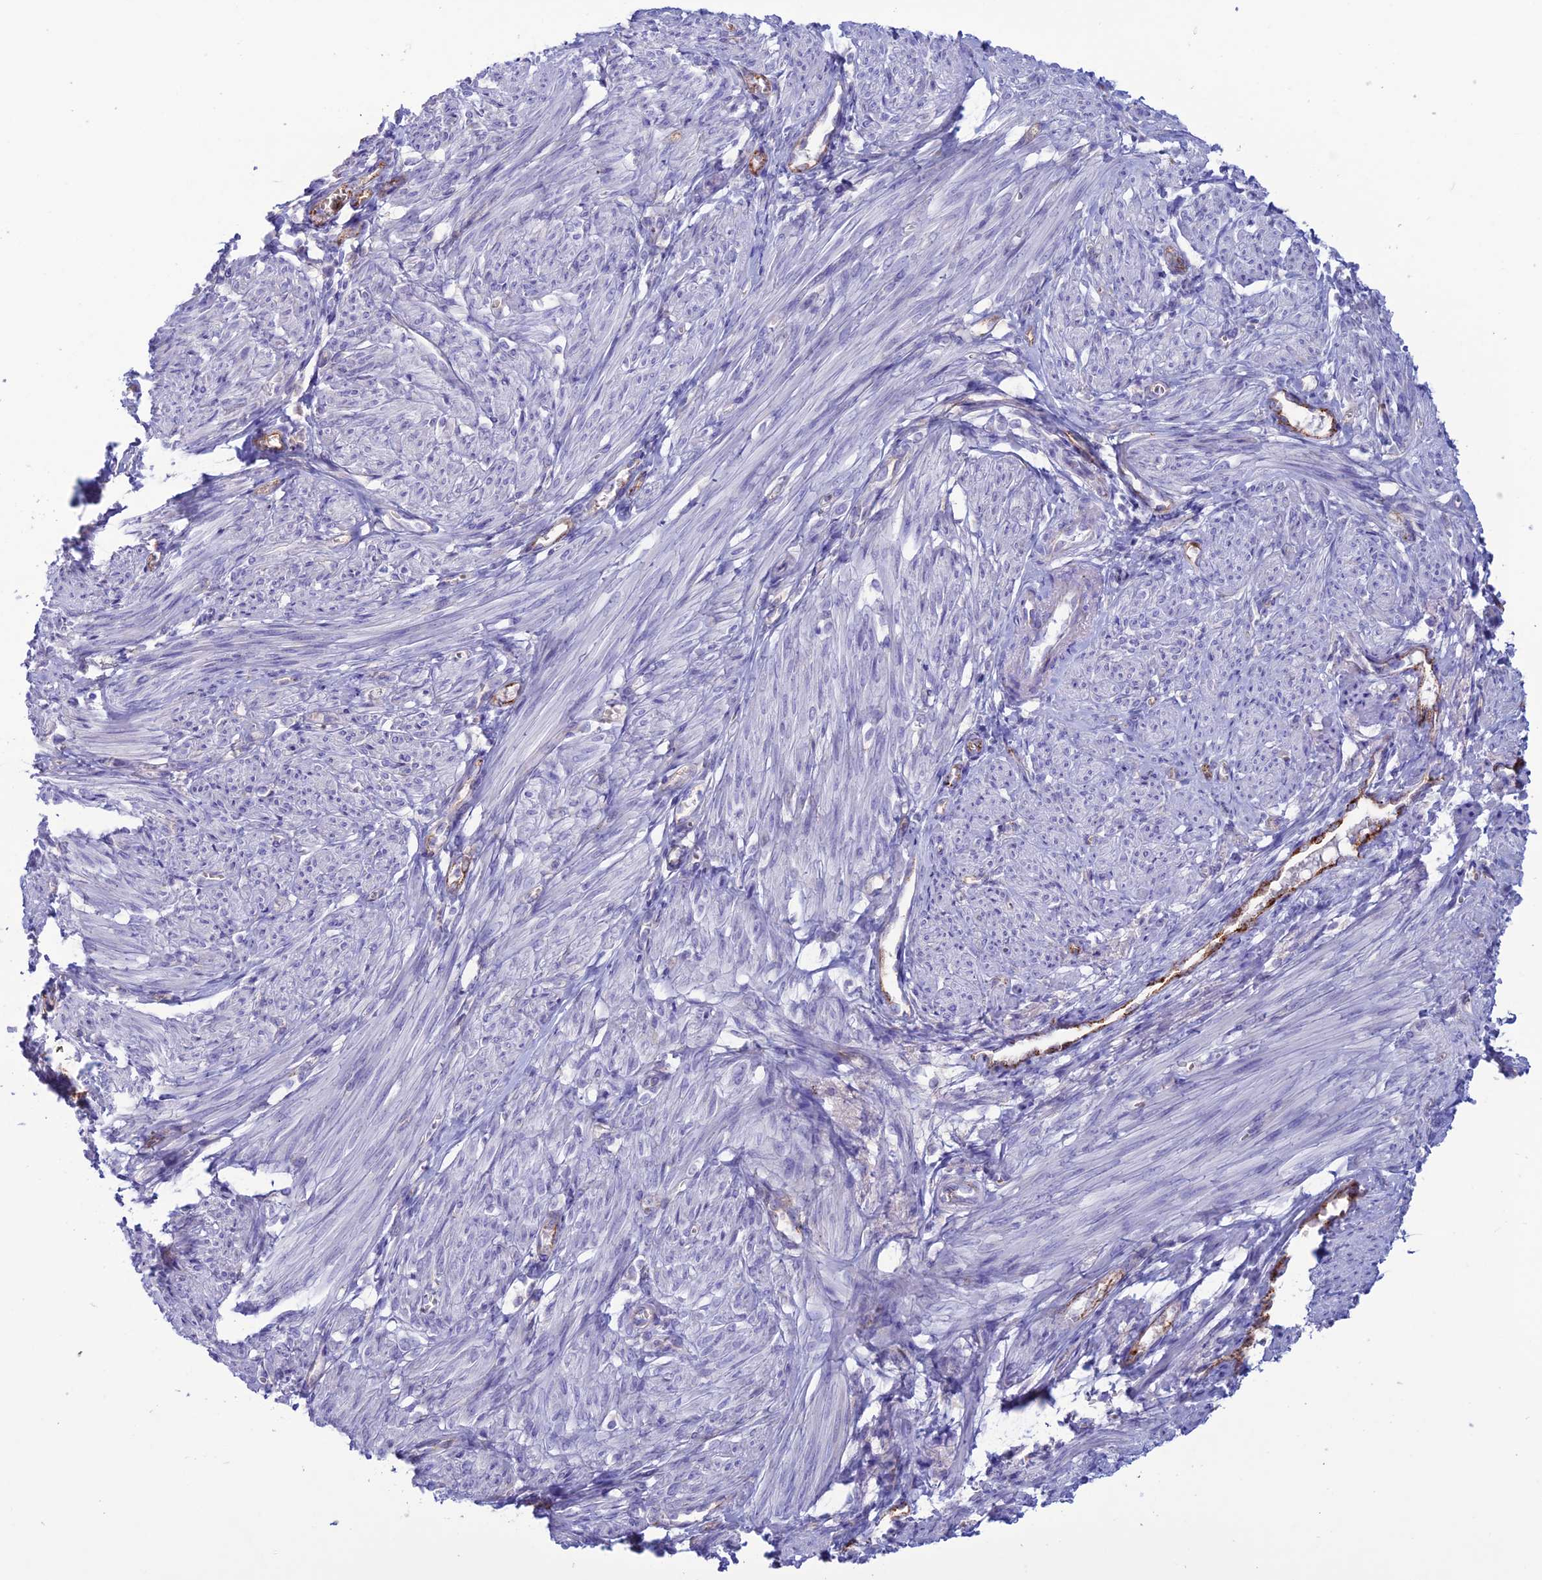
{"staining": {"intensity": "negative", "quantity": "none", "location": "none"}, "tissue": "smooth muscle", "cell_type": "Smooth muscle cells", "image_type": "normal", "snomed": [{"axis": "morphology", "description": "Normal tissue, NOS"}, {"axis": "topography", "description": "Smooth muscle"}], "caption": "The micrograph displays no staining of smooth muscle cells in unremarkable smooth muscle.", "gene": "CDC42EP5", "patient": {"sex": "female", "age": 39}}